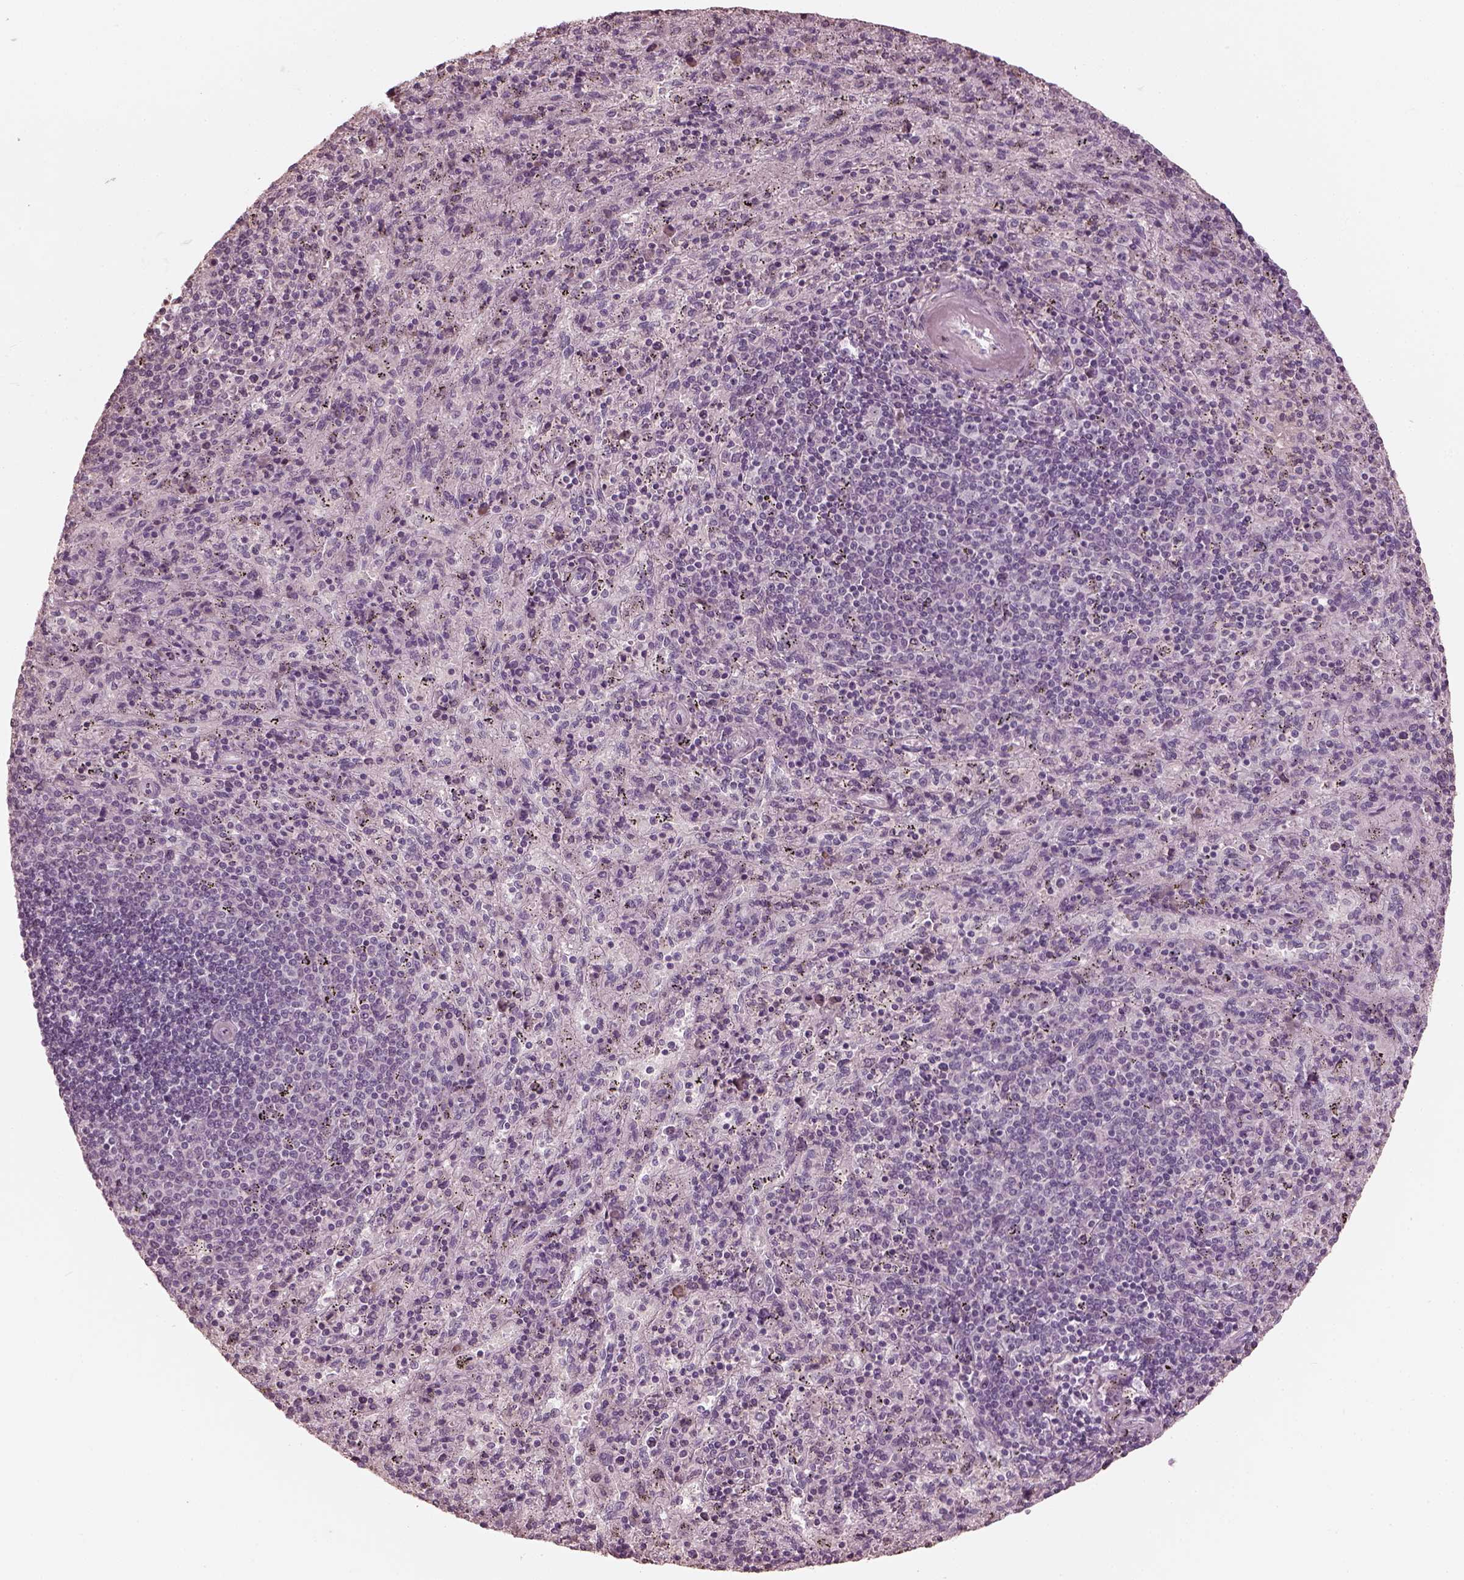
{"staining": {"intensity": "negative", "quantity": "none", "location": "none"}, "tissue": "spleen", "cell_type": "Cells in red pulp", "image_type": "normal", "snomed": [{"axis": "morphology", "description": "Normal tissue, NOS"}, {"axis": "topography", "description": "Spleen"}], "caption": "Cells in red pulp show no significant protein expression in benign spleen. (Immunohistochemistry (ihc), brightfield microscopy, high magnification).", "gene": "OPTC", "patient": {"sex": "male", "age": 57}}